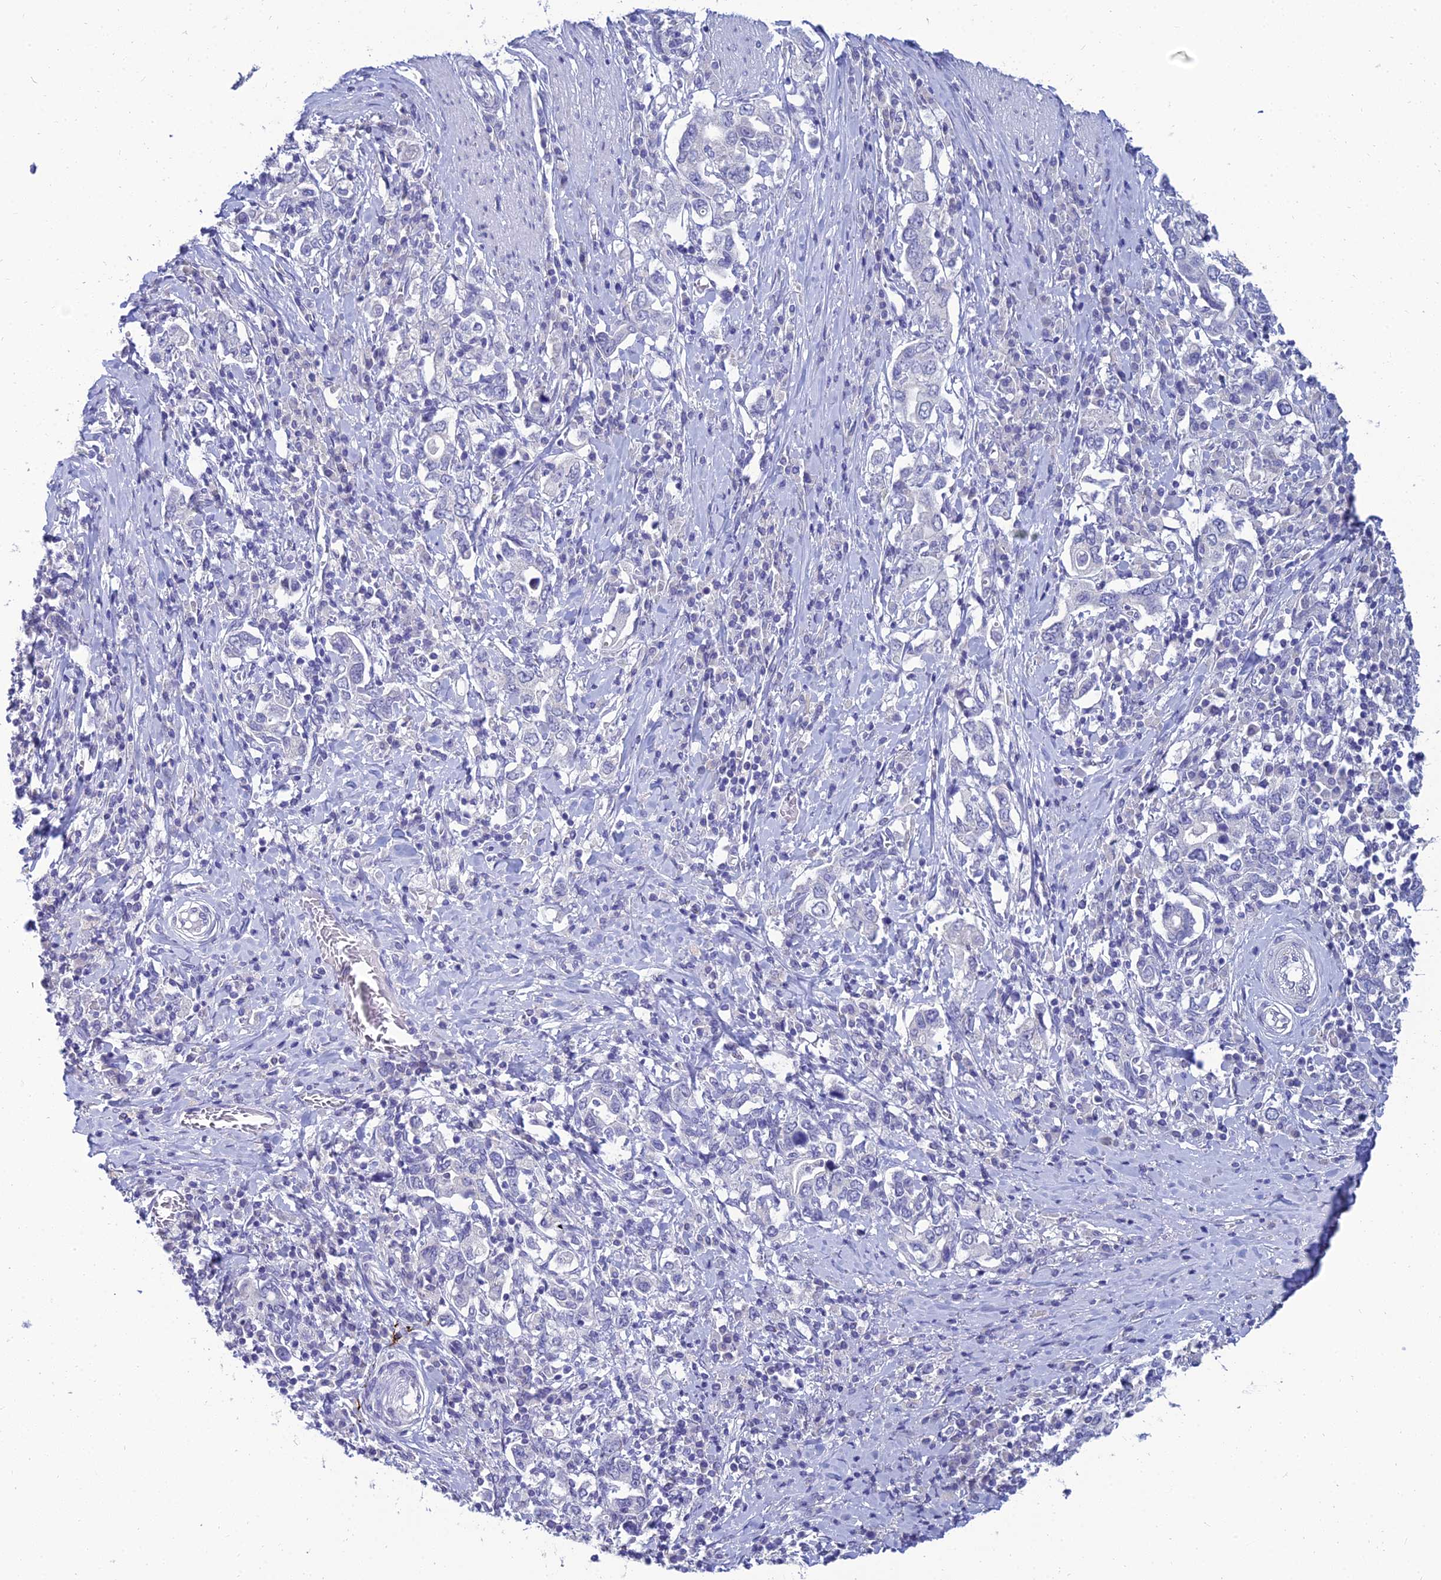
{"staining": {"intensity": "negative", "quantity": "none", "location": "none"}, "tissue": "stomach cancer", "cell_type": "Tumor cells", "image_type": "cancer", "snomed": [{"axis": "morphology", "description": "Adenocarcinoma, NOS"}, {"axis": "topography", "description": "Stomach, upper"}, {"axis": "topography", "description": "Stomach"}], "caption": "There is no significant positivity in tumor cells of stomach cancer (adenocarcinoma).", "gene": "NPY", "patient": {"sex": "male", "age": 62}}